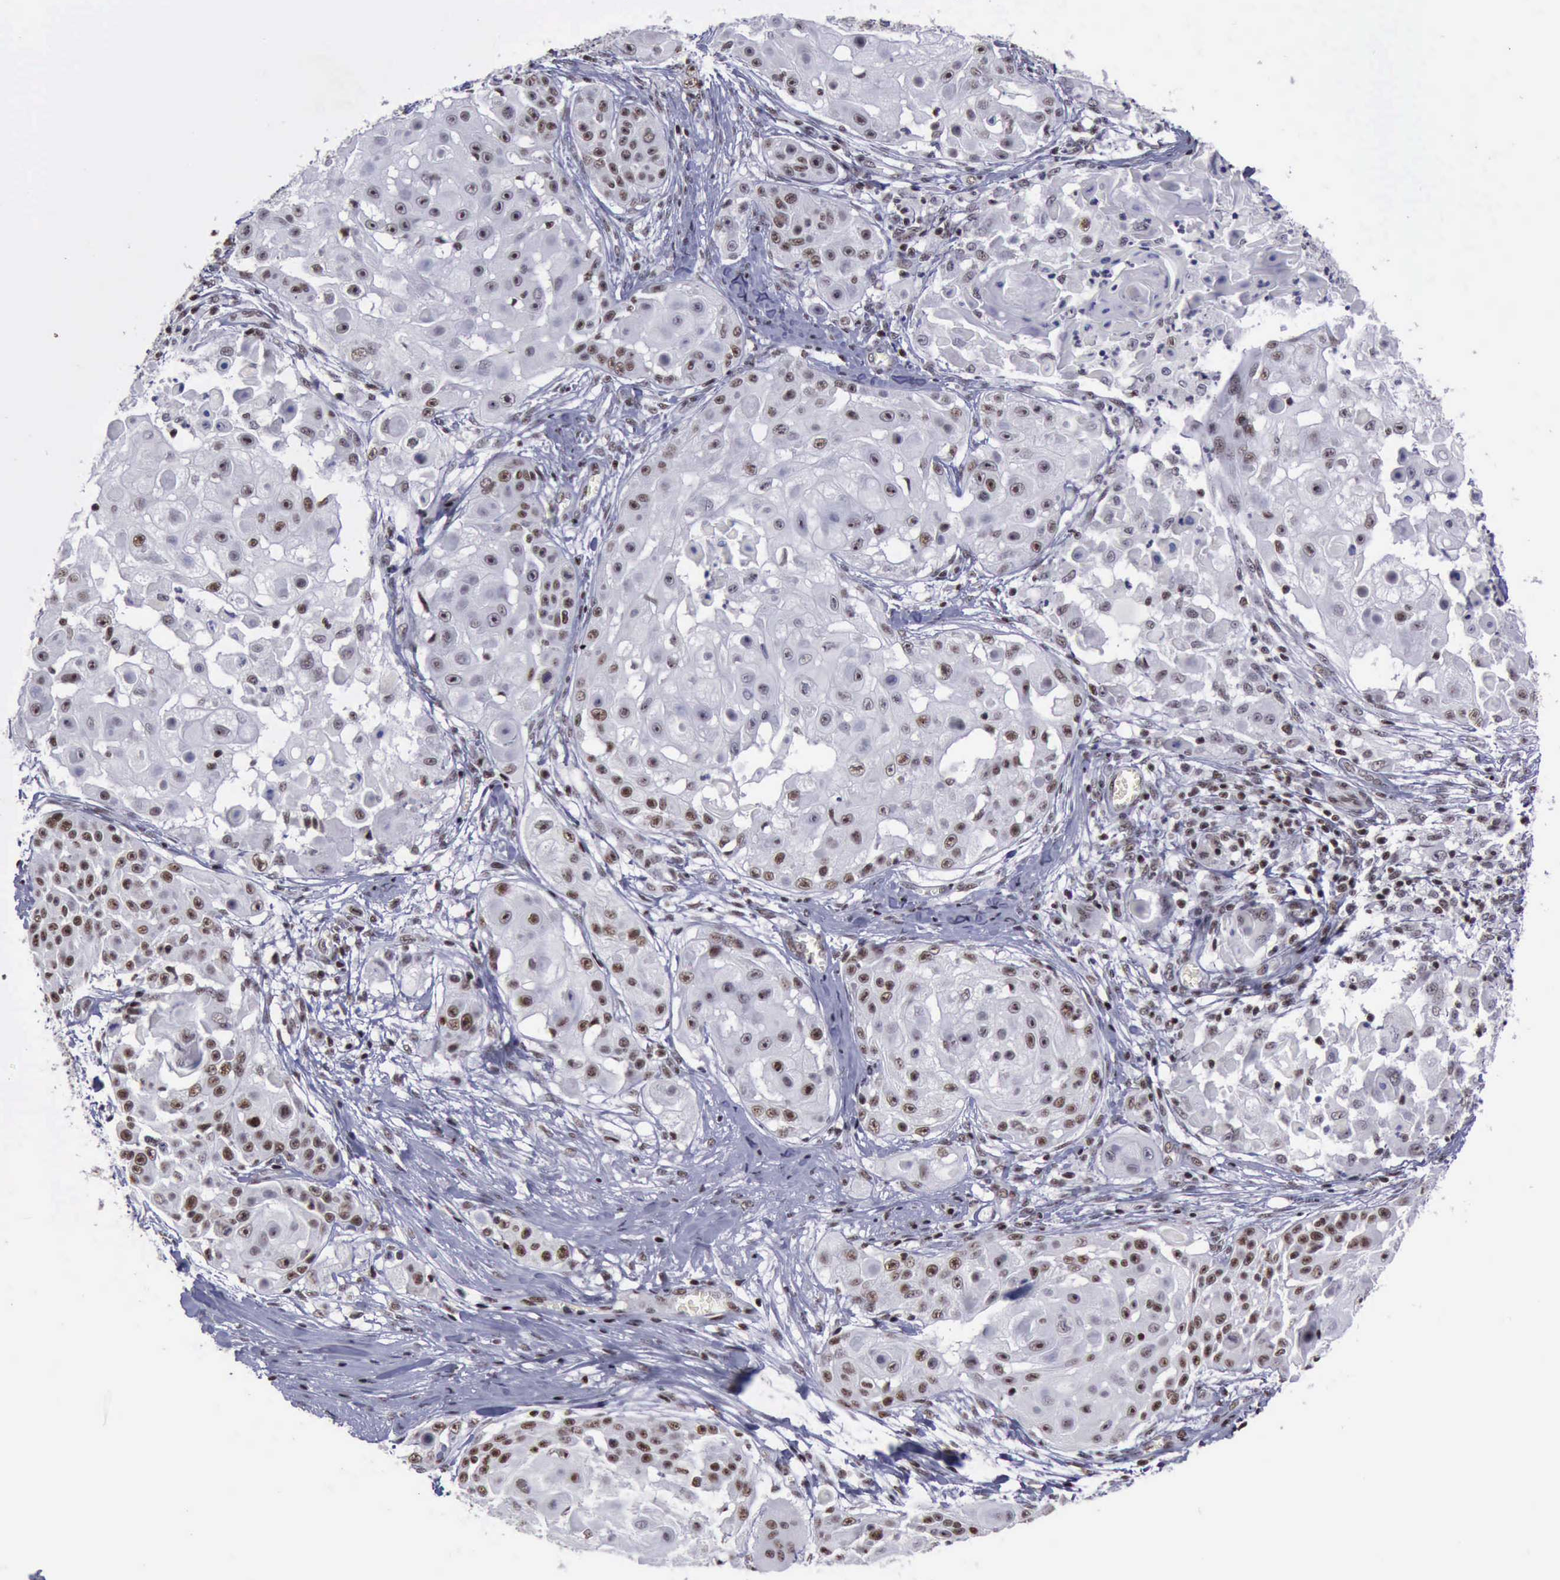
{"staining": {"intensity": "moderate", "quantity": "25%-75%", "location": "nuclear"}, "tissue": "skin cancer", "cell_type": "Tumor cells", "image_type": "cancer", "snomed": [{"axis": "morphology", "description": "Squamous cell carcinoma, NOS"}, {"axis": "topography", "description": "Skin"}], "caption": "This histopathology image demonstrates skin cancer (squamous cell carcinoma) stained with immunohistochemistry (IHC) to label a protein in brown. The nuclear of tumor cells show moderate positivity for the protein. Nuclei are counter-stained blue.", "gene": "YY1", "patient": {"sex": "female", "age": 57}}